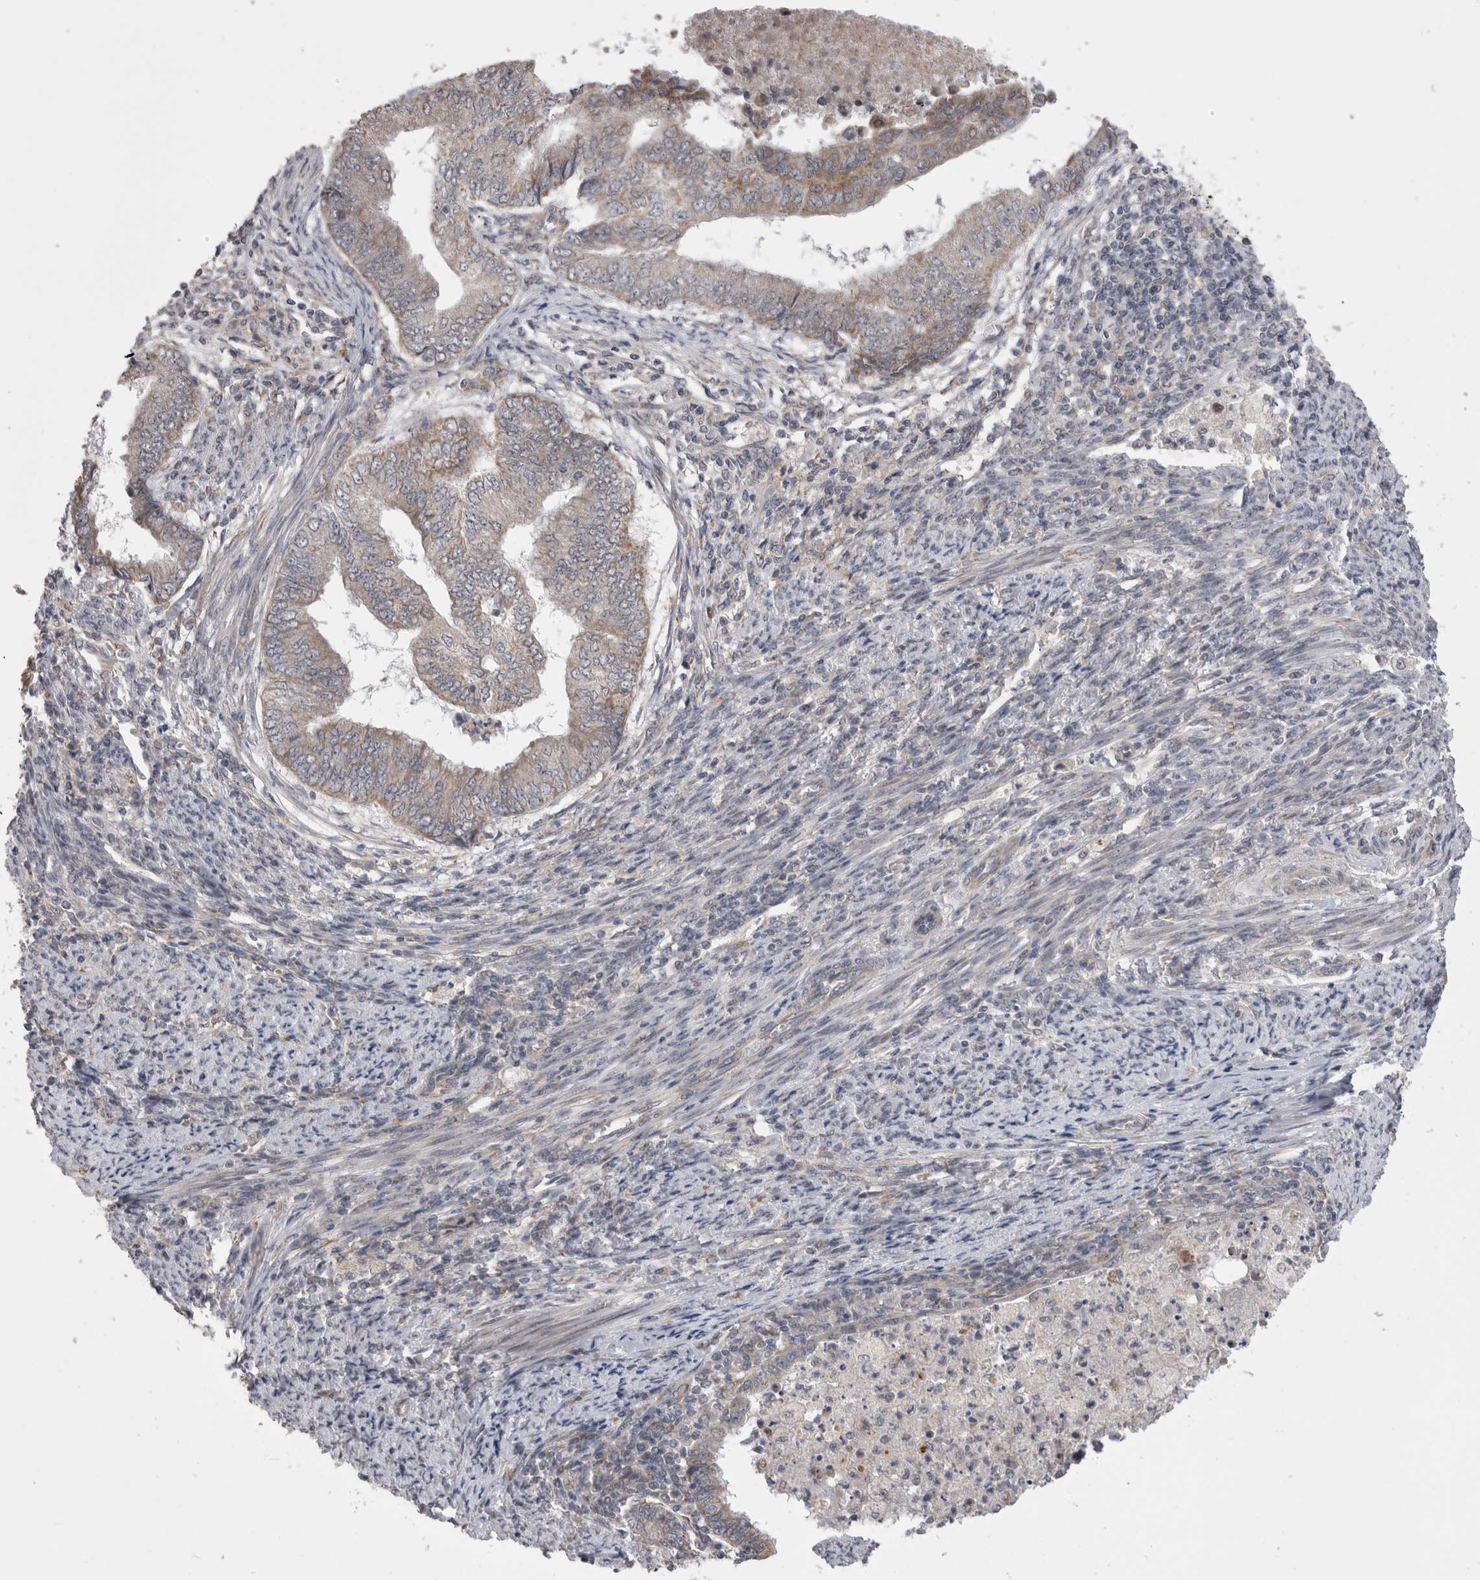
{"staining": {"intensity": "weak", "quantity": "<25%", "location": "cytoplasmic/membranous"}, "tissue": "endometrial cancer", "cell_type": "Tumor cells", "image_type": "cancer", "snomed": [{"axis": "morphology", "description": "Polyp, NOS"}, {"axis": "morphology", "description": "Adenocarcinoma, NOS"}, {"axis": "morphology", "description": "Adenoma, NOS"}, {"axis": "topography", "description": "Endometrium"}], "caption": "Polyp (endometrial) was stained to show a protein in brown. There is no significant staining in tumor cells.", "gene": "ARHGAP29", "patient": {"sex": "female", "age": 79}}